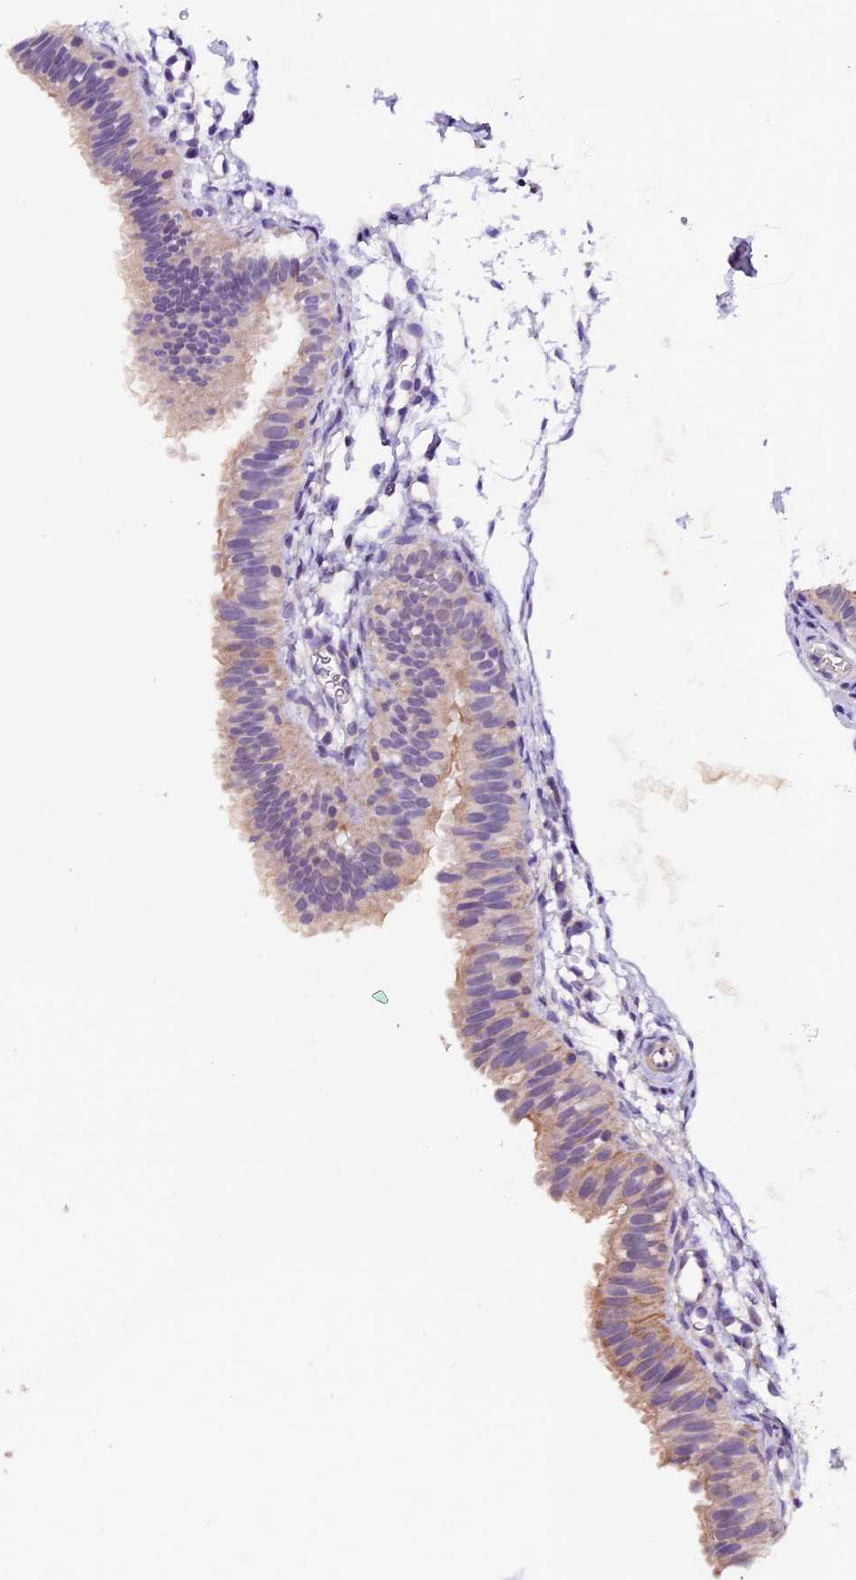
{"staining": {"intensity": "weak", "quantity": "<25%", "location": "cytoplasmic/membranous"}, "tissue": "fallopian tube", "cell_type": "Glandular cells", "image_type": "normal", "snomed": [{"axis": "morphology", "description": "Normal tissue, NOS"}, {"axis": "topography", "description": "Fallopian tube"}], "caption": "This is a image of immunohistochemistry (IHC) staining of unremarkable fallopian tube, which shows no staining in glandular cells.", "gene": "DDX28", "patient": {"sex": "female", "age": 35}}